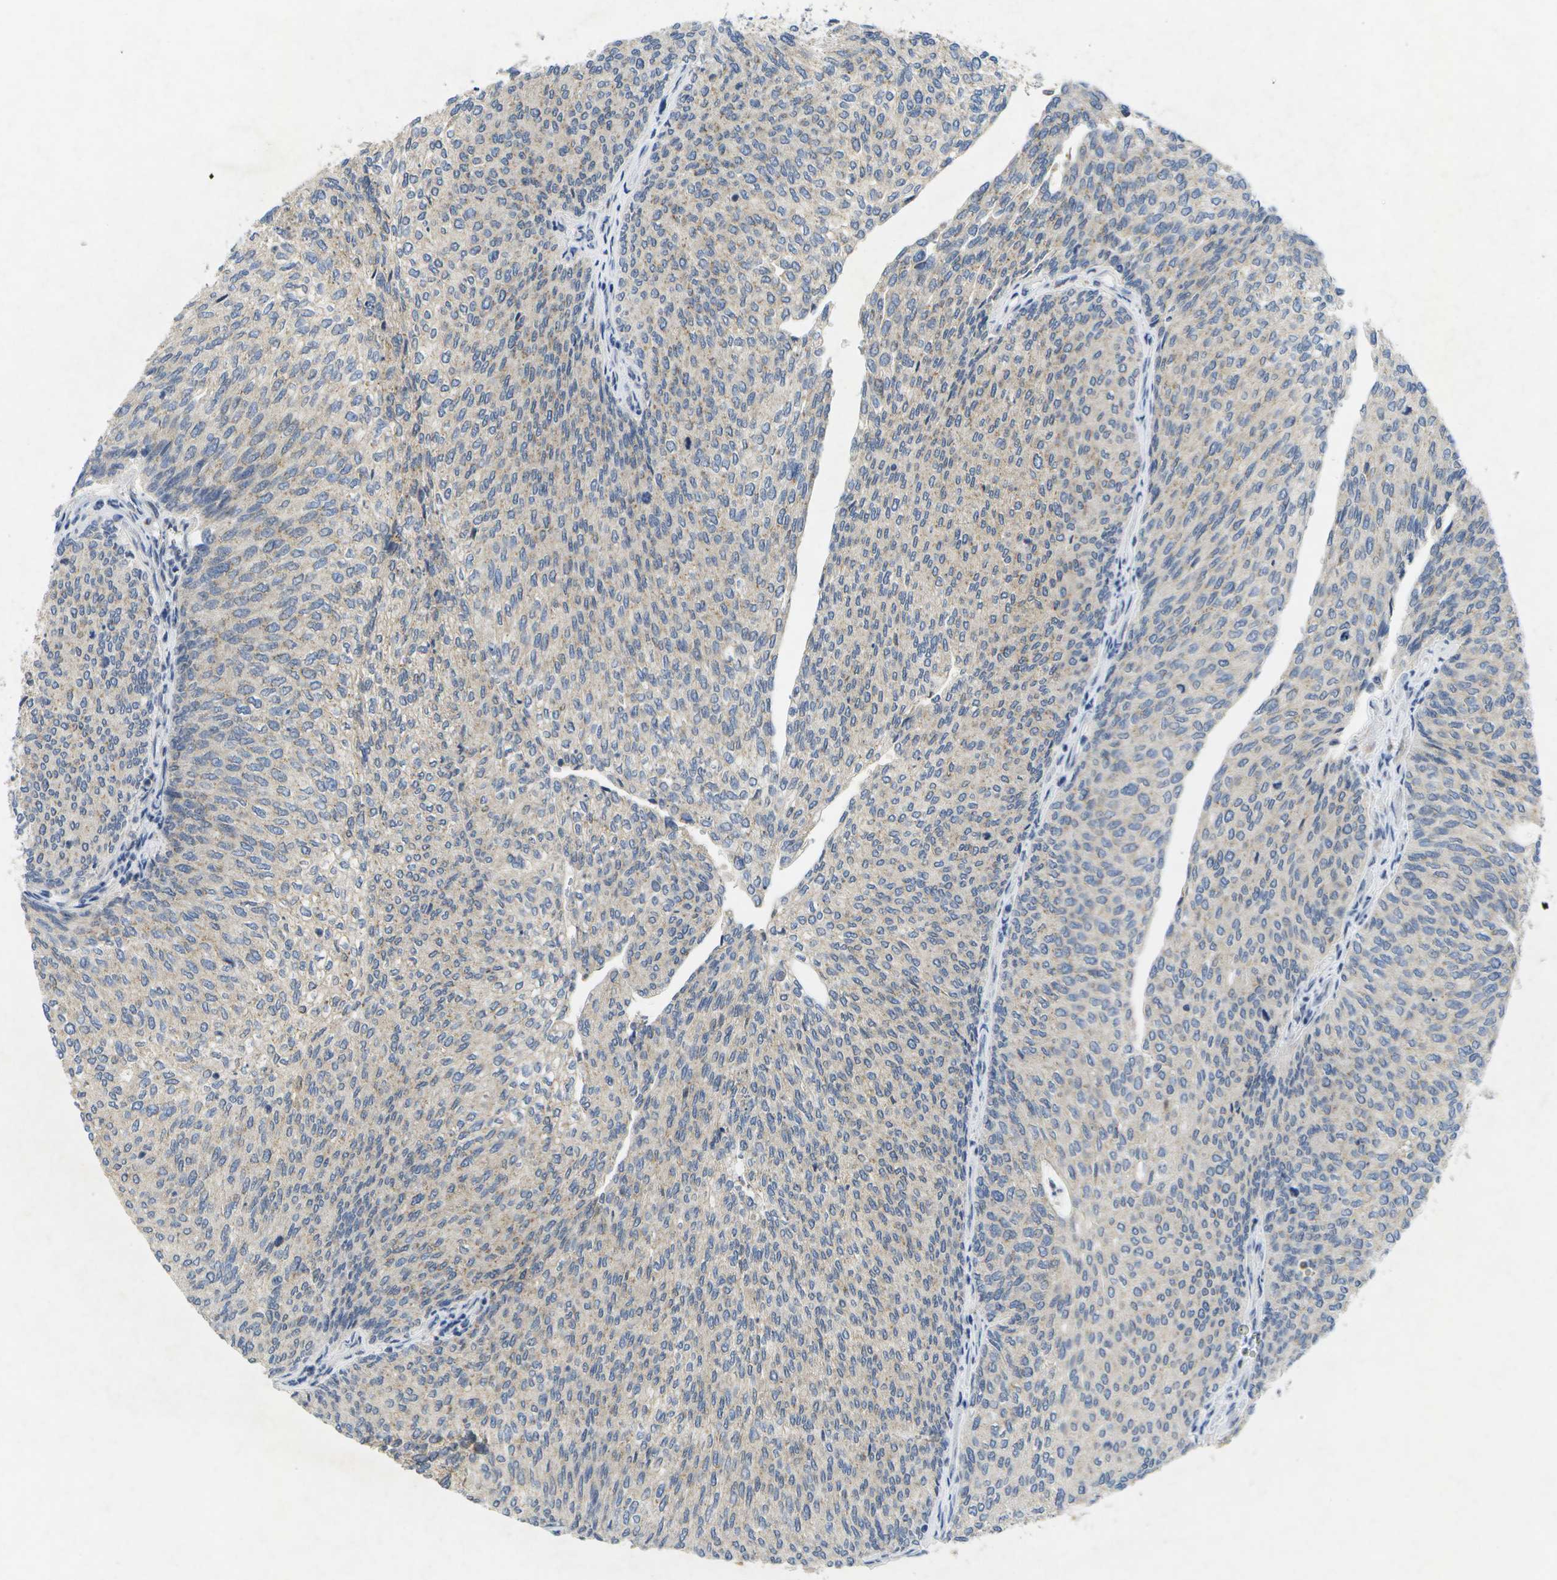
{"staining": {"intensity": "negative", "quantity": "none", "location": "none"}, "tissue": "urothelial cancer", "cell_type": "Tumor cells", "image_type": "cancer", "snomed": [{"axis": "morphology", "description": "Urothelial carcinoma, Low grade"}, {"axis": "topography", "description": "Urinary bladder"}], "caption": "This is an IHC histopathology image of human urothelial carcinoma (low-grade). There is no staining in tumor cells.", "gene": "KDELR1", "patient": {"sex": "female", "age": 79}}